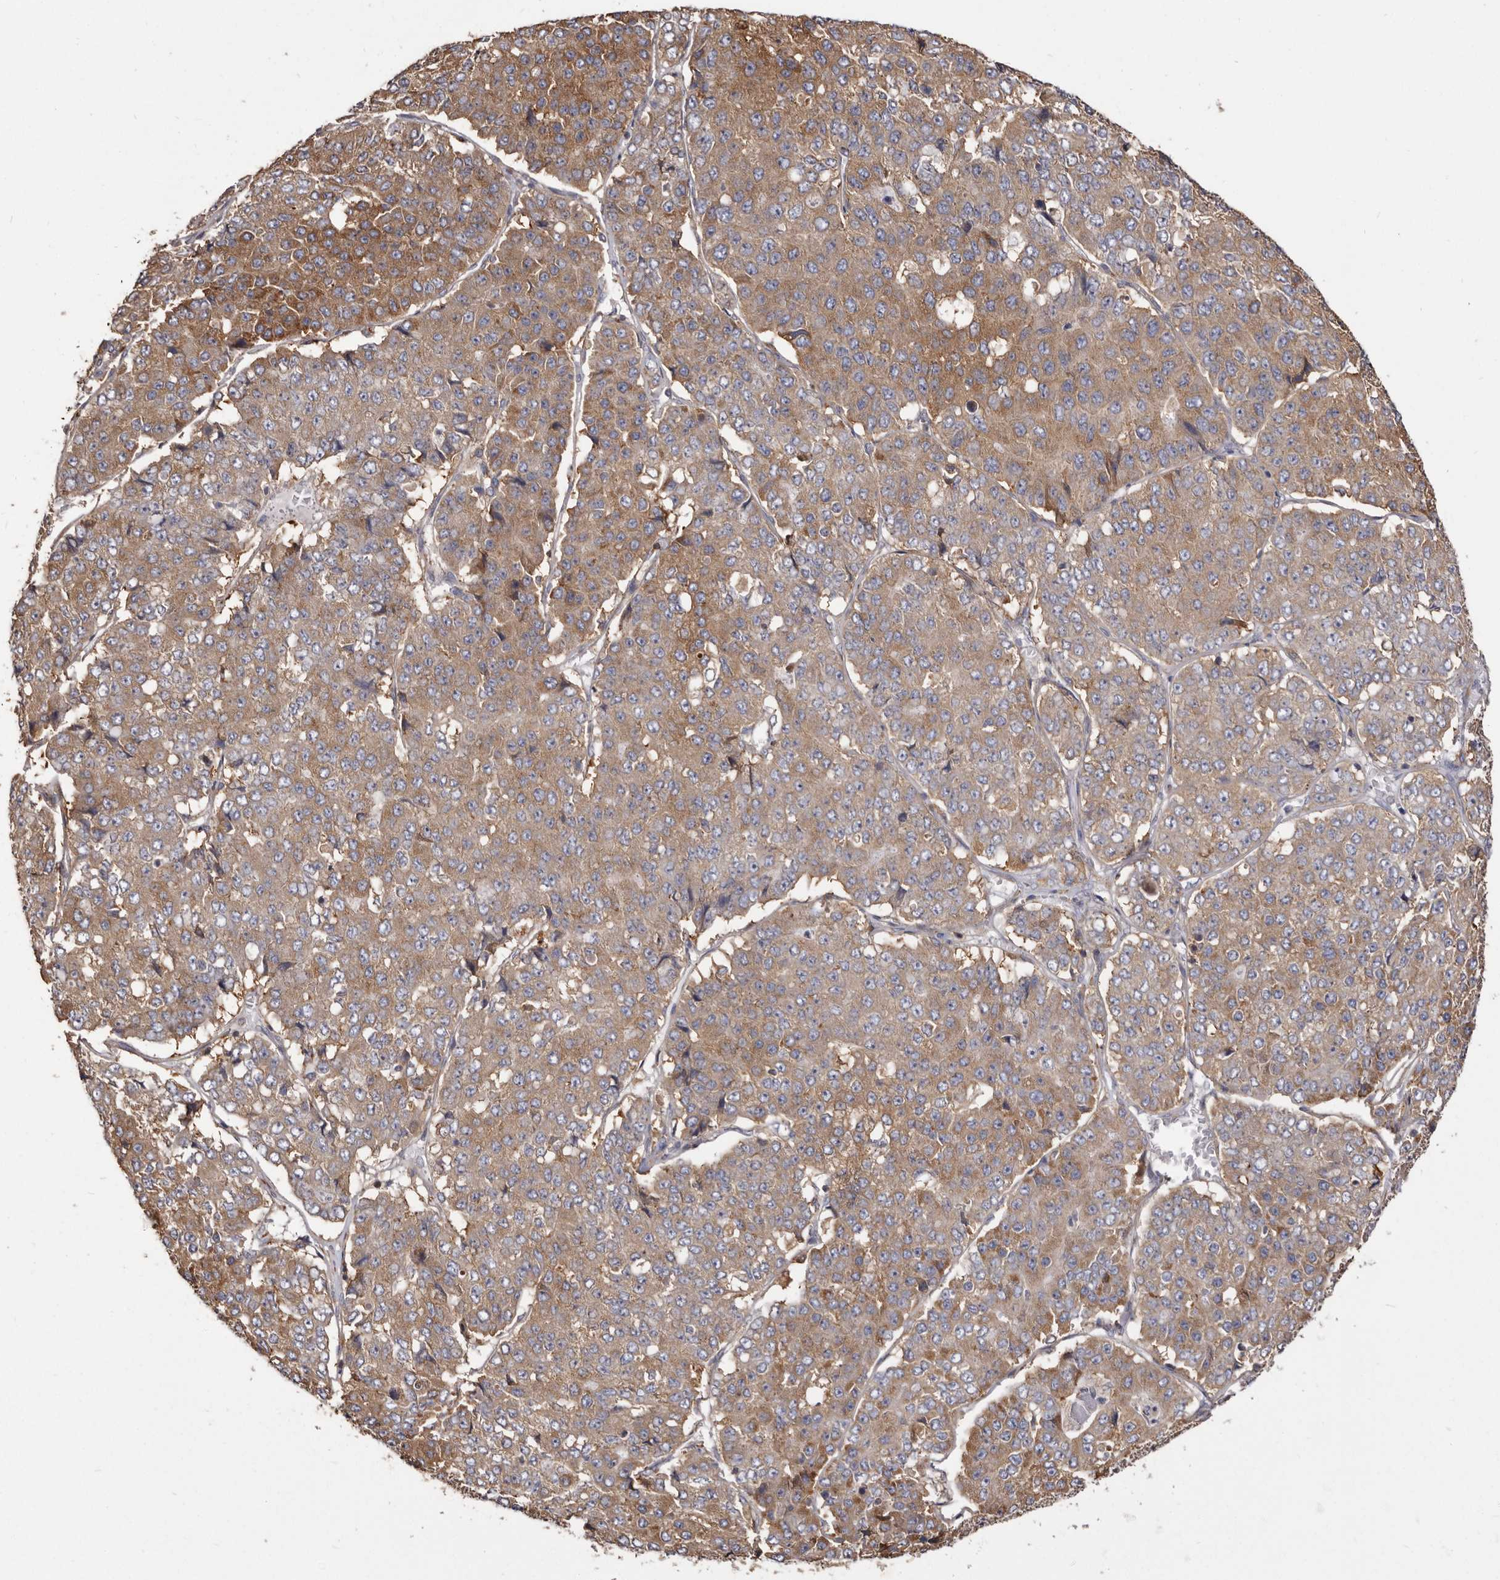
{"staining": {"intensity": "moderate", "quantity": ">75%", "location": "cytoplasmic/membranous"}, "tissue": "pancreatic cancer", "cell_type": "Tumor cells", "image_type": "cancer", "snomed": [{"axis": "morphology", "description": "Adenocarcinoma, NOS"}, {"axis": "topography", "description": "Pancreas"}], "caption": "Protein expression analysis of pancreatic adenocarcinoma displays moderate cytoplasmic/membranous expression in approximately >75% of tumor cells. The staining was performed using DAB, with brown indicating positive protein expression. Nuclei are stained blue with hematoxylin.", "gene": "TPD52", "patient": {"sex": "male", "age": 50}}